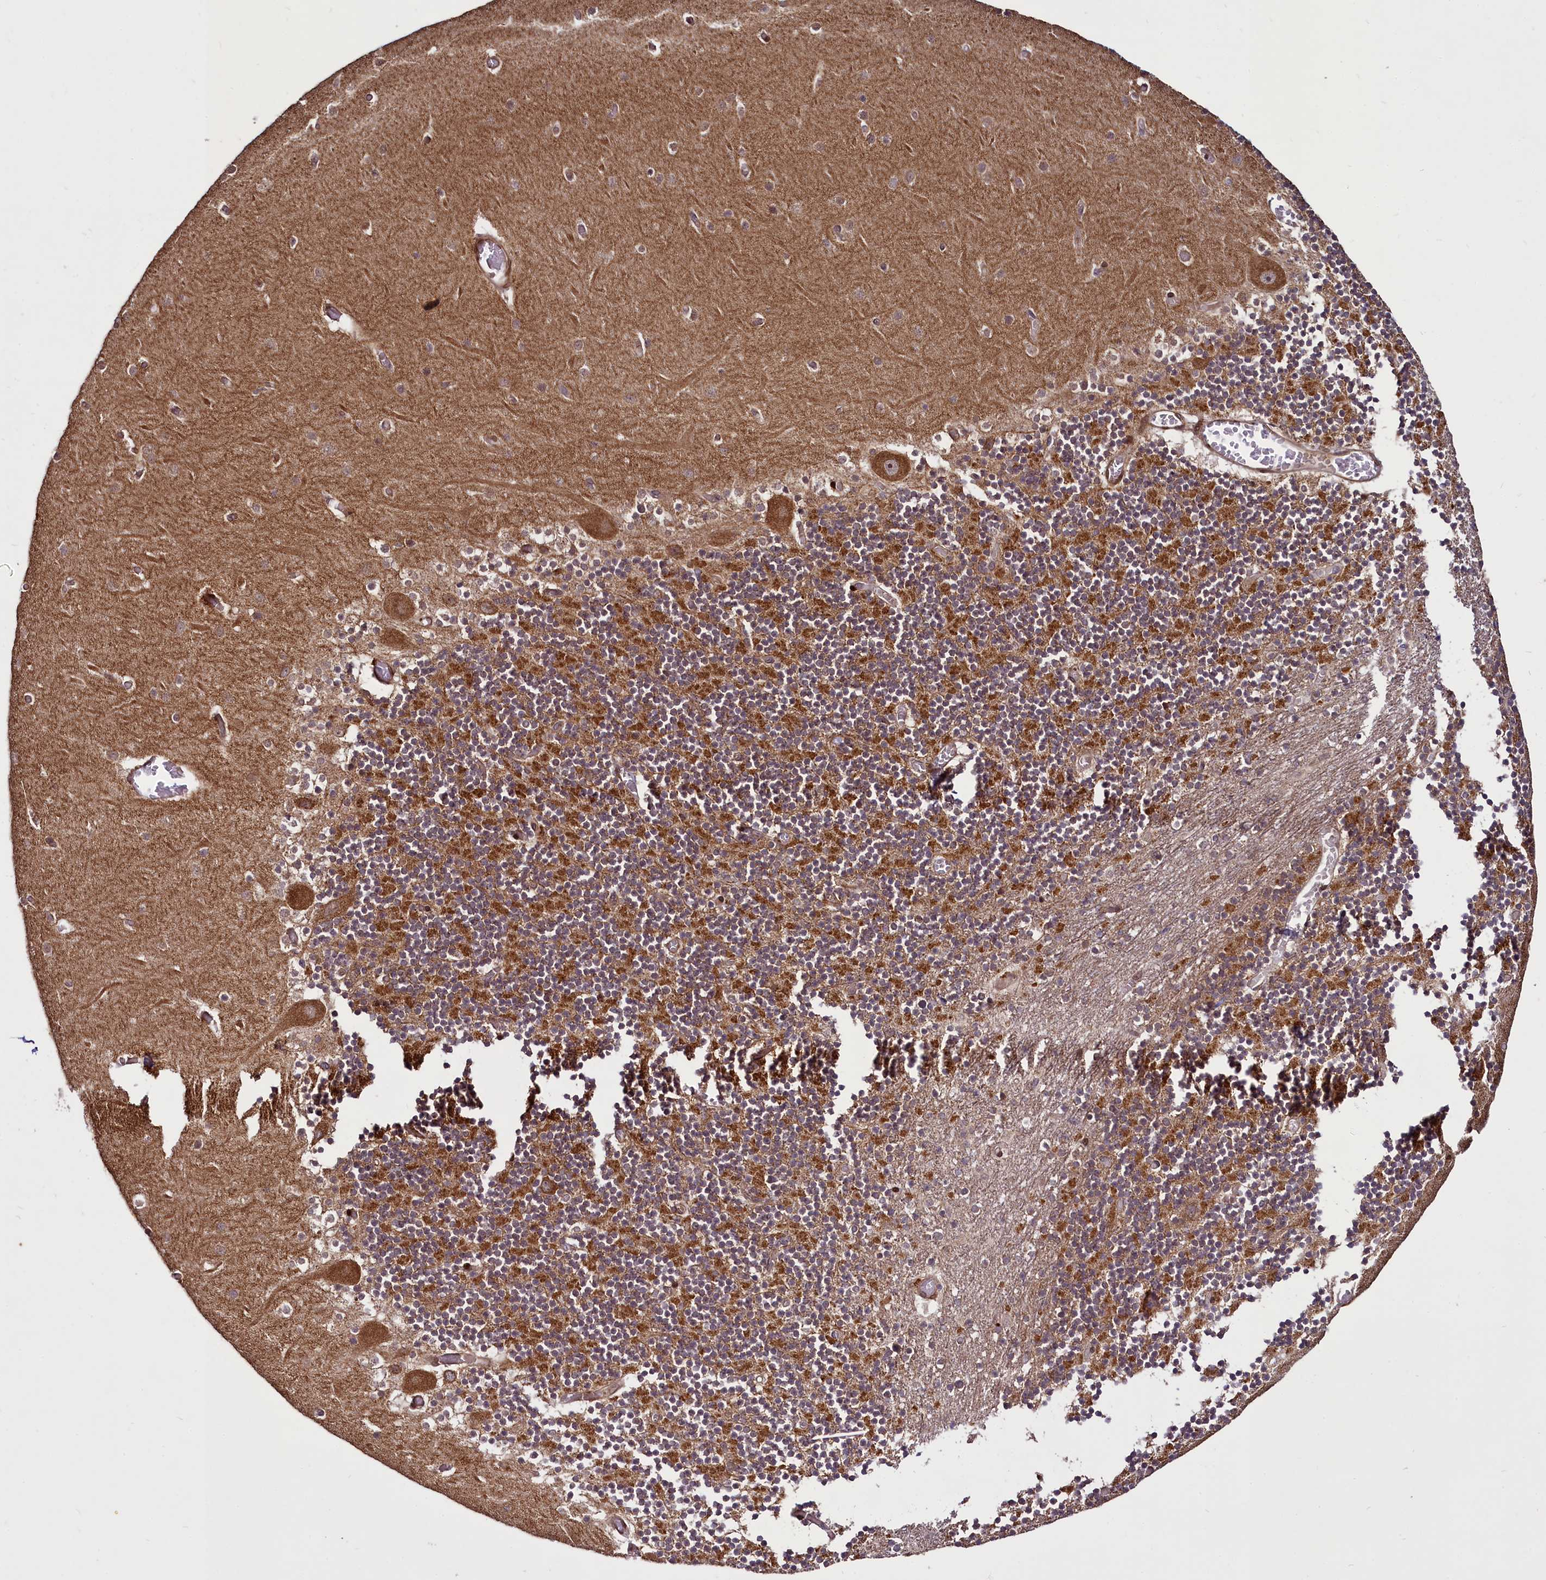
{"staining": {"intensity": "strong", "quantity": ">75%", "location": "cytoplasmic/membranous"}, "tissue": "cerebellum", "cell_type": "Cells in granular layer", "image_type": "normal", "snomed": [{"axis": "morphology", "description": "Normal tissue, NOS"}, {"axis": "topography", "description": "Cerebellum"}], "caption": "Protein expression analysis of benign human cerebellum reveals strong cytoplasmic/membranous staining in approximately >75% of cells in granular layer.", "gene": "DCP1B", "patient": {"sex": "female", "age": 28}}